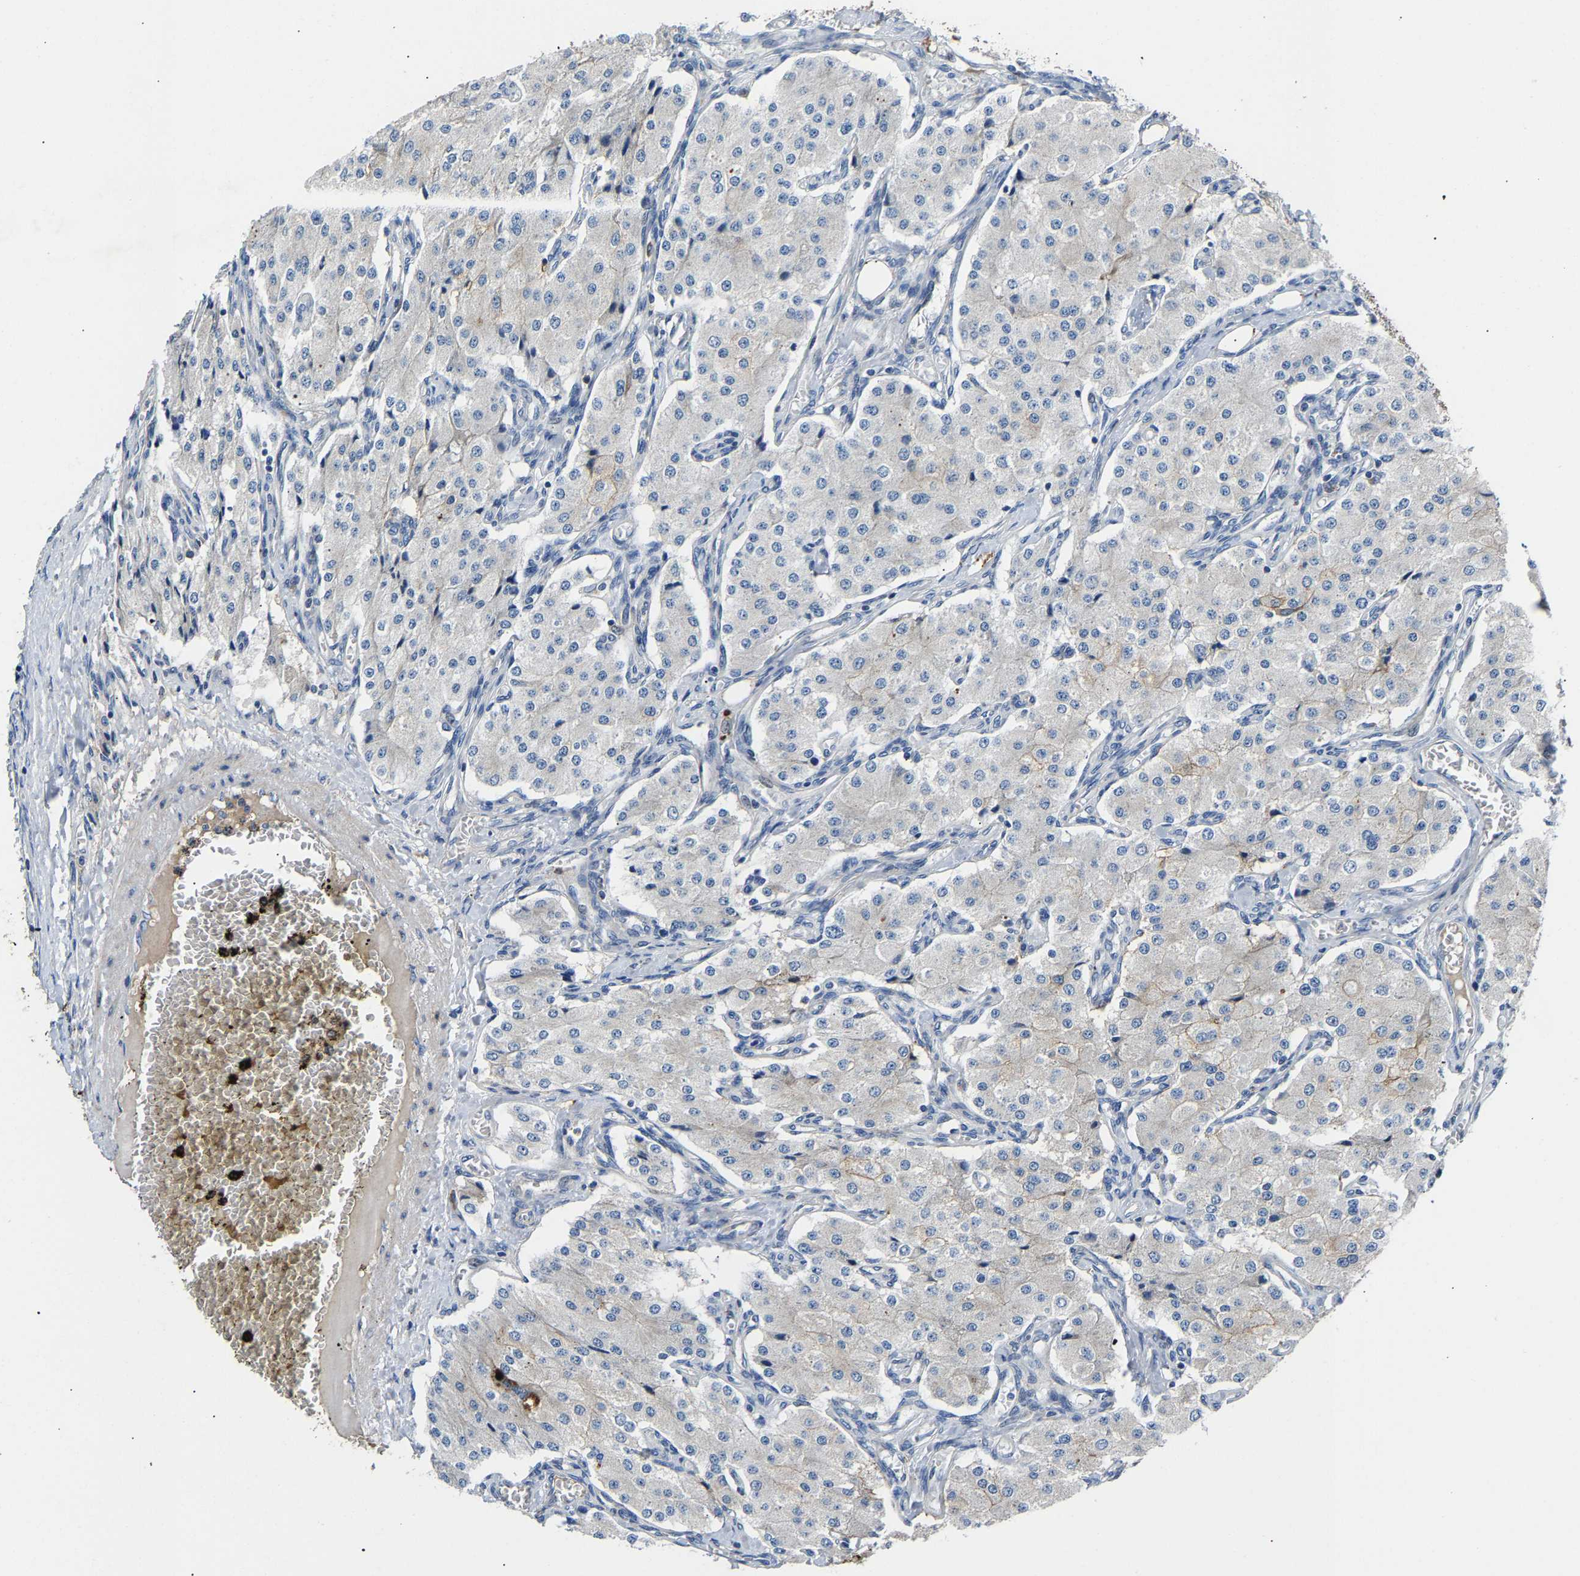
{"staining": {"intensity": "negative", "quantity": "none", "location": "none"}, "tissue": "carcinoid", "cell_type": "Tumor cells", "image_type": "cancer", "snomed": [{"axis": "morphology", "description": "Carcinoid, malignant, NOS"}, {"axis": "topography", "description": "Colon"}], "caption": "The immunohistochemistry histopathology image has no significant expression in tumor cells of malignant carcinoid tissue.", "gene": "CCDC171", "patient": {"sex": "female", "age": 52}}